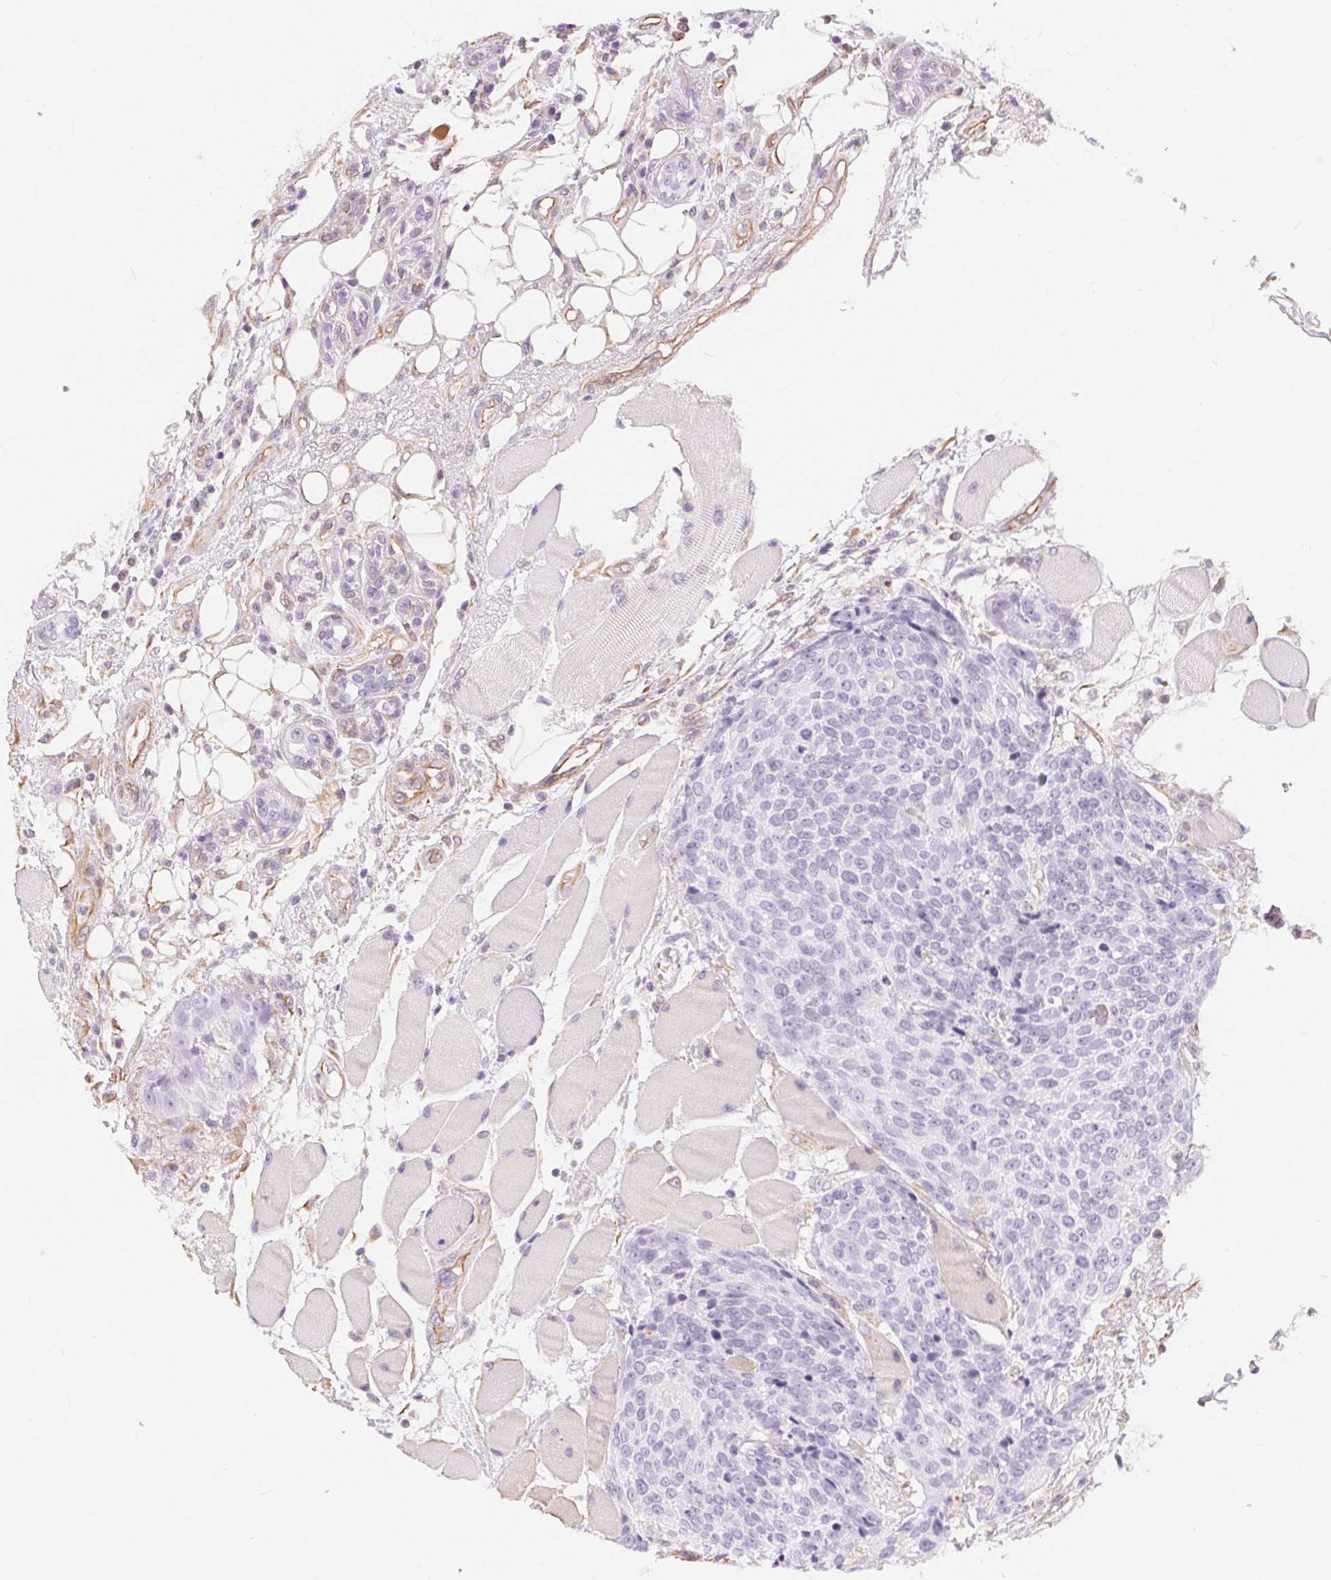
{"staining": {"intensity": "negative", "quantity": "none", "location": "none"}, "tissue": "head and neck cancer", "cell_type": "Tumor cells", "image_type": "cancer", "snomed": [{"axis": "morphology", "description": "Squamous cell carcinoma, NOS"}, {"axis": "topography", "description": "Oral tissue"}, {"axis": "topography", "description": "Head-Neck"}], "caption": "The photomicrograph demonstrates no staining of tumor cells in head and neck cancer.", "gene": "GFAP", "patient": {"sex": "male", "age": 64}}